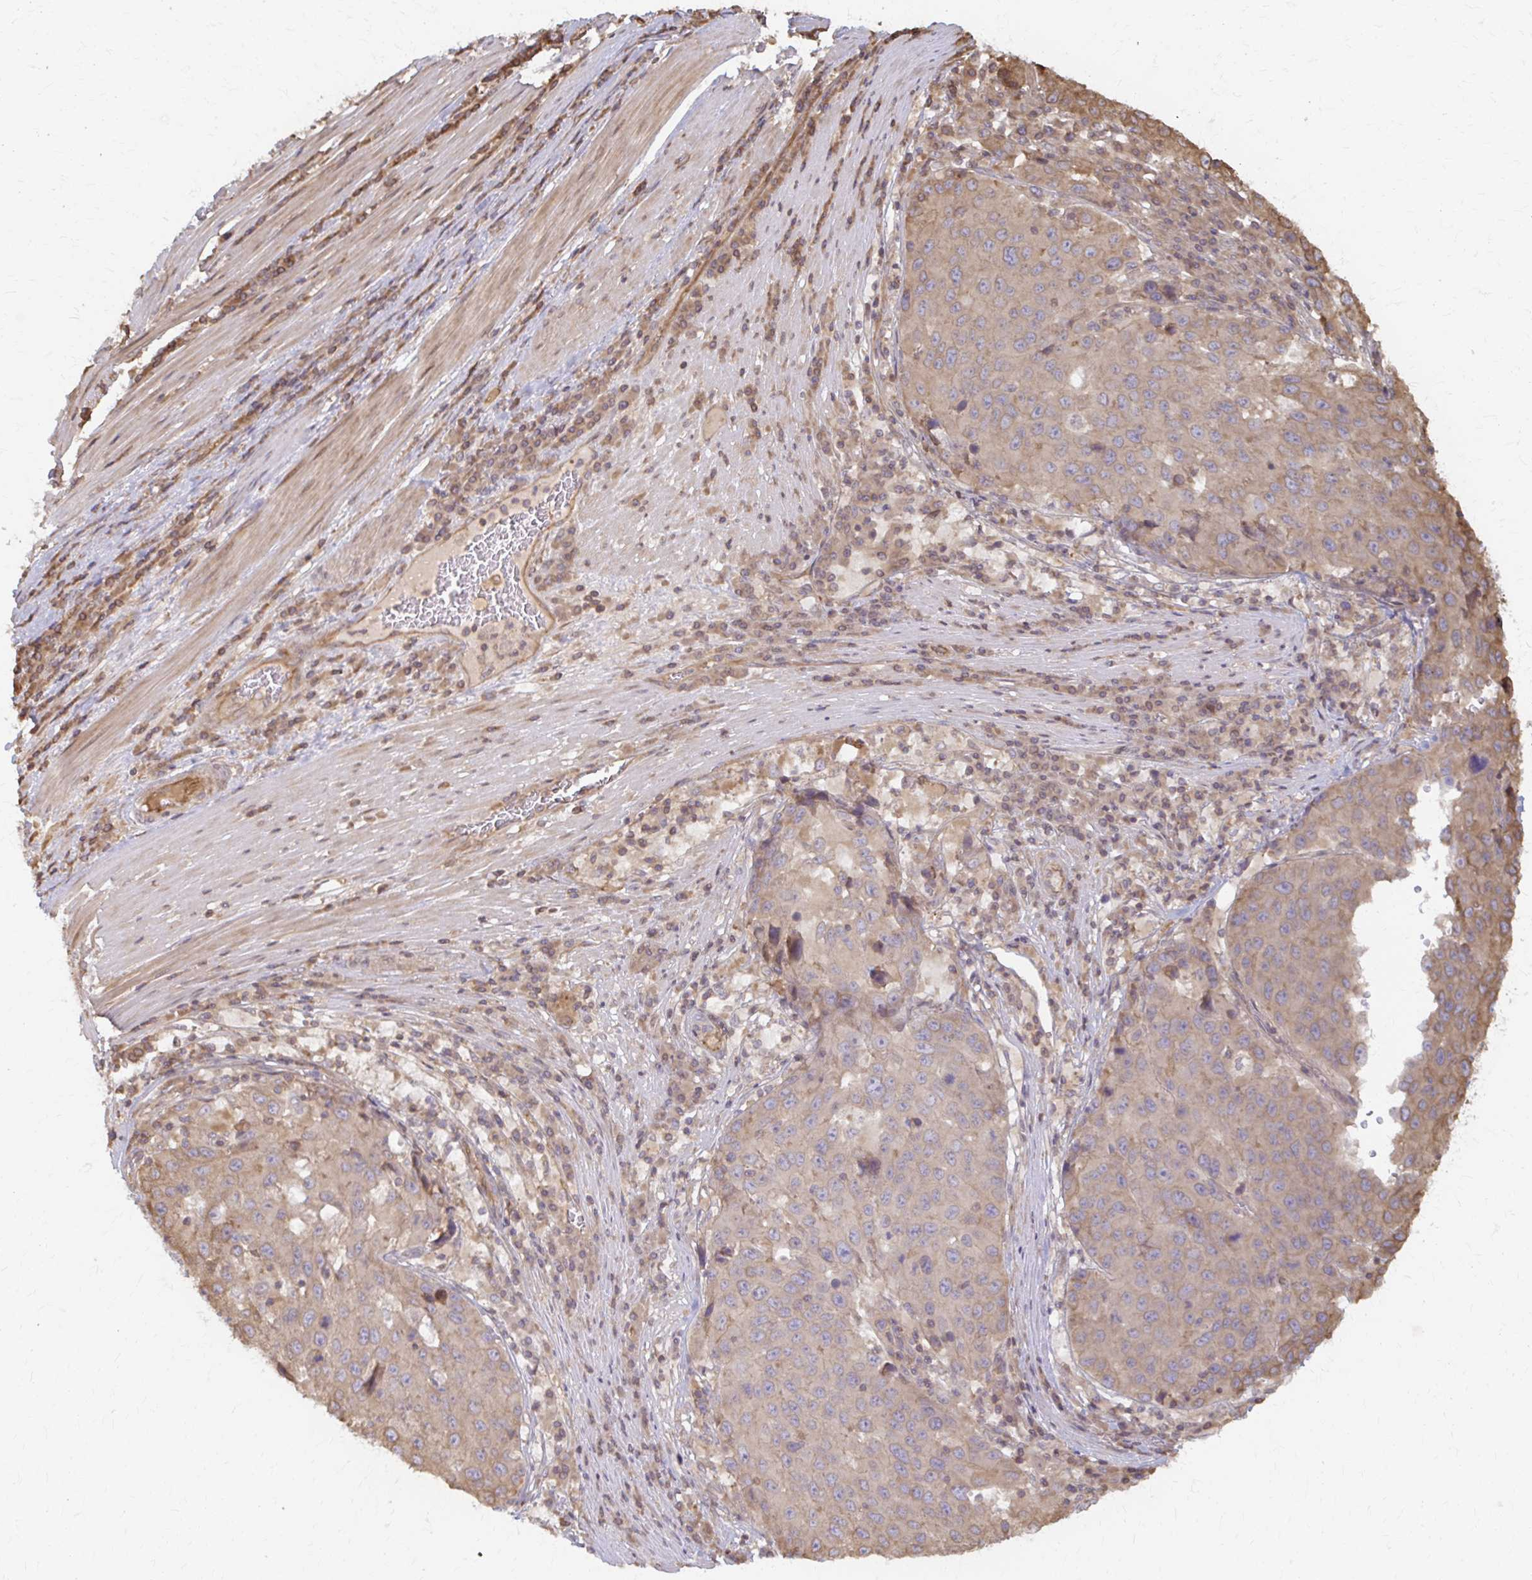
{"staining": {"intensity": "weak", "quantity": ">75%", "location": "cytoplasmic/membranous"}, "tissue": "stomach cancer", "cell_type": "Tumor cells", "image_type": "cancer", "snomed": [{"axis": "morphology", "description": "Adenocarcinoma, NOS"}, {"axis": "topography", "description": "Stomach"}], "caption": "This image reveals immunohistochemistry (IHC) staining of human adenocarcinoma (stomach), with low weak cytoplasmic/membranous staining in approximately >75% of tumor cells.", "gene": "ARHGAP35", "patient": {"sex": "male", "age": 71}}